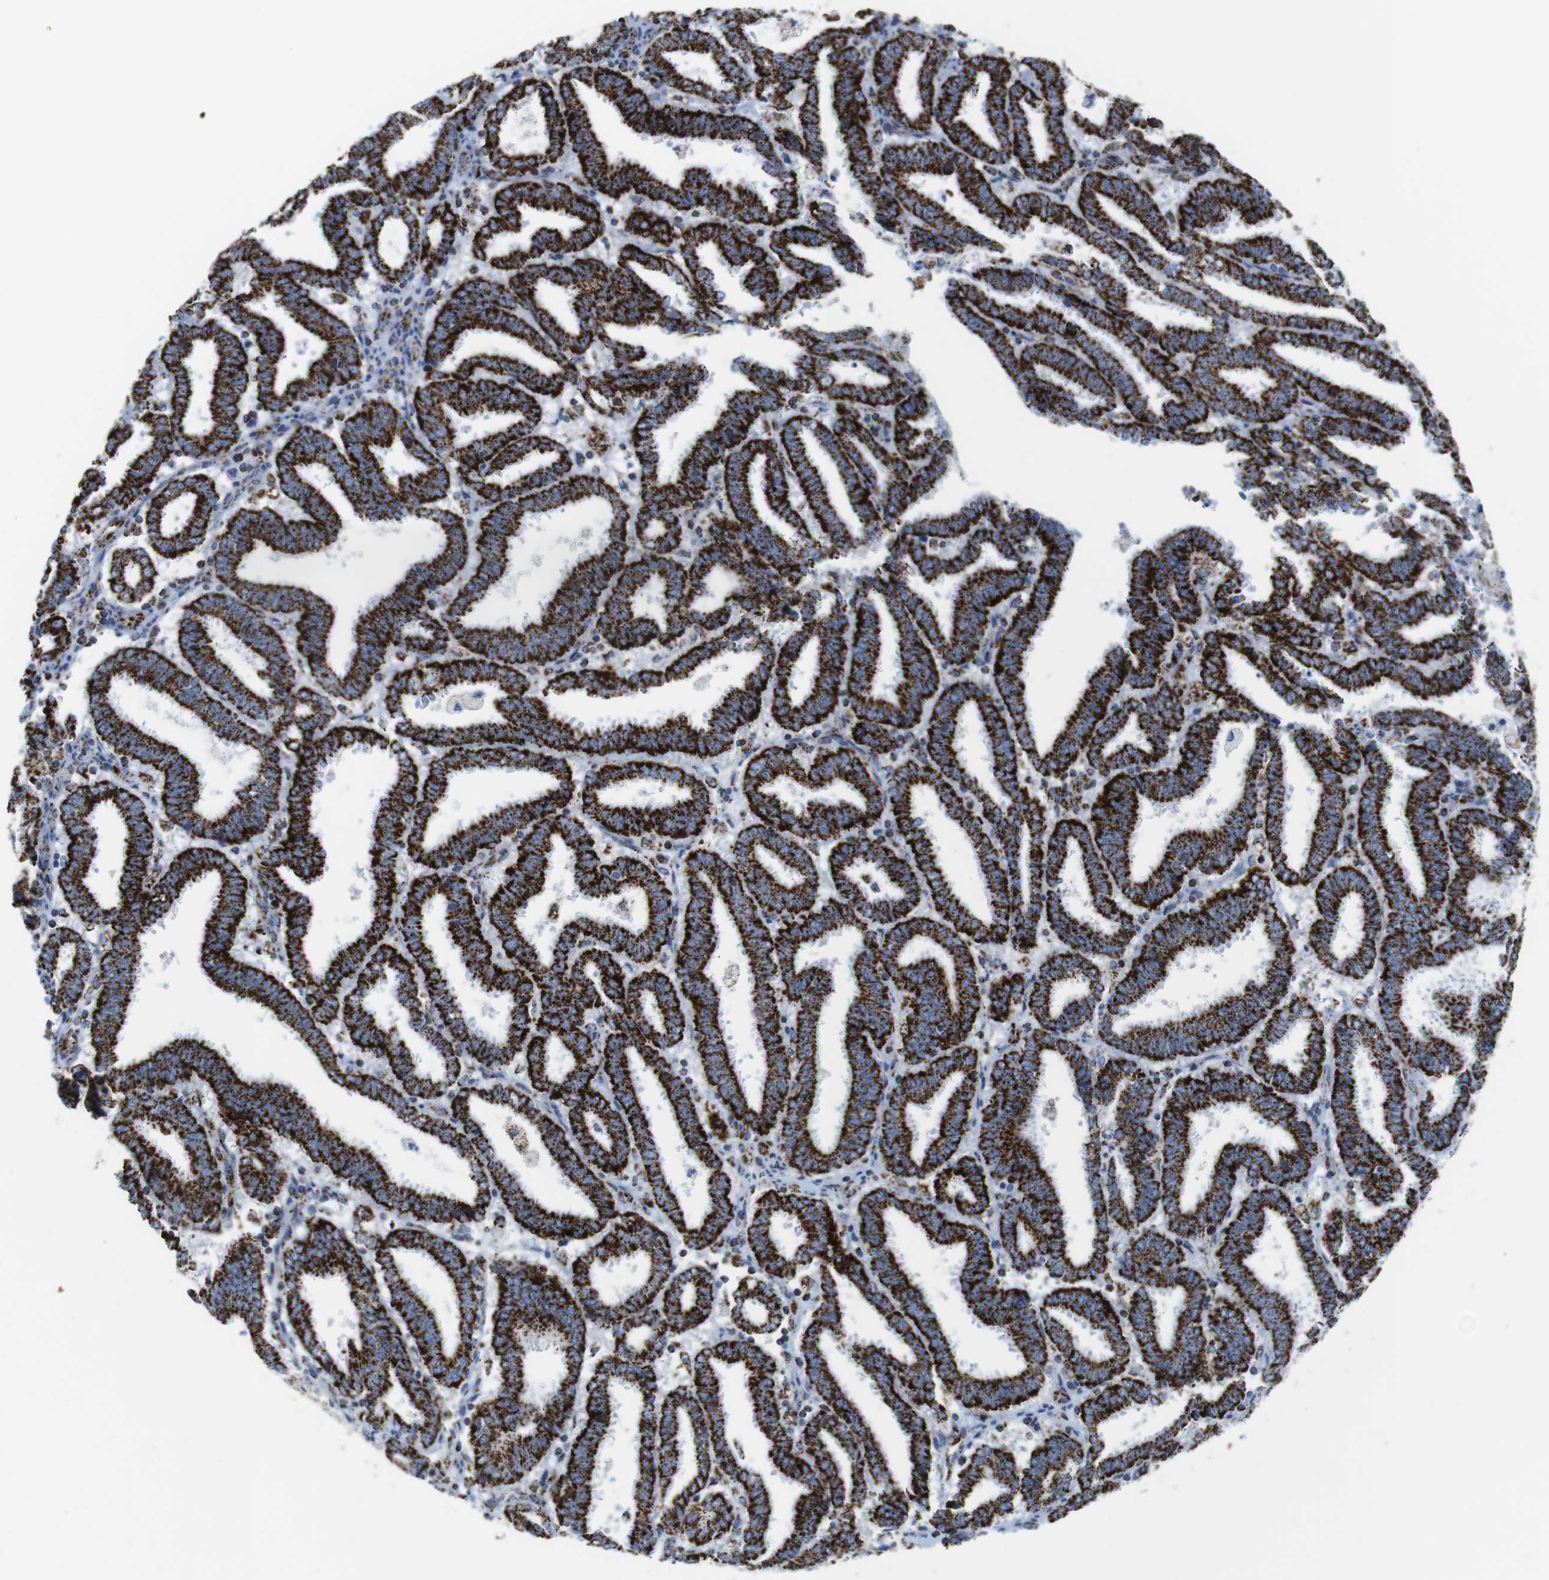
{"staining": {"intensity": "strong", "quantity": ">75%", "location": "cytoplasmic/membranous"}, "tissue": "endometrial cancer", "cell_type": "Tumor cells", "image_type": "cancer", "snomed": [{"axis": "morphology", "description": "Adenocarcinoma, NOS"}, {"axis": "topography", "description": "Uterus"}], "caption": "This micrograph shows immunohistochemistry (IHC) staining of adenocarcinoma (endometrial), with high strong cytoplasmic/membranous positivity in approximately >75% of tumor cells.", "gene": "ATP5PO", "patient": {"sex": "female", "age": 83}}